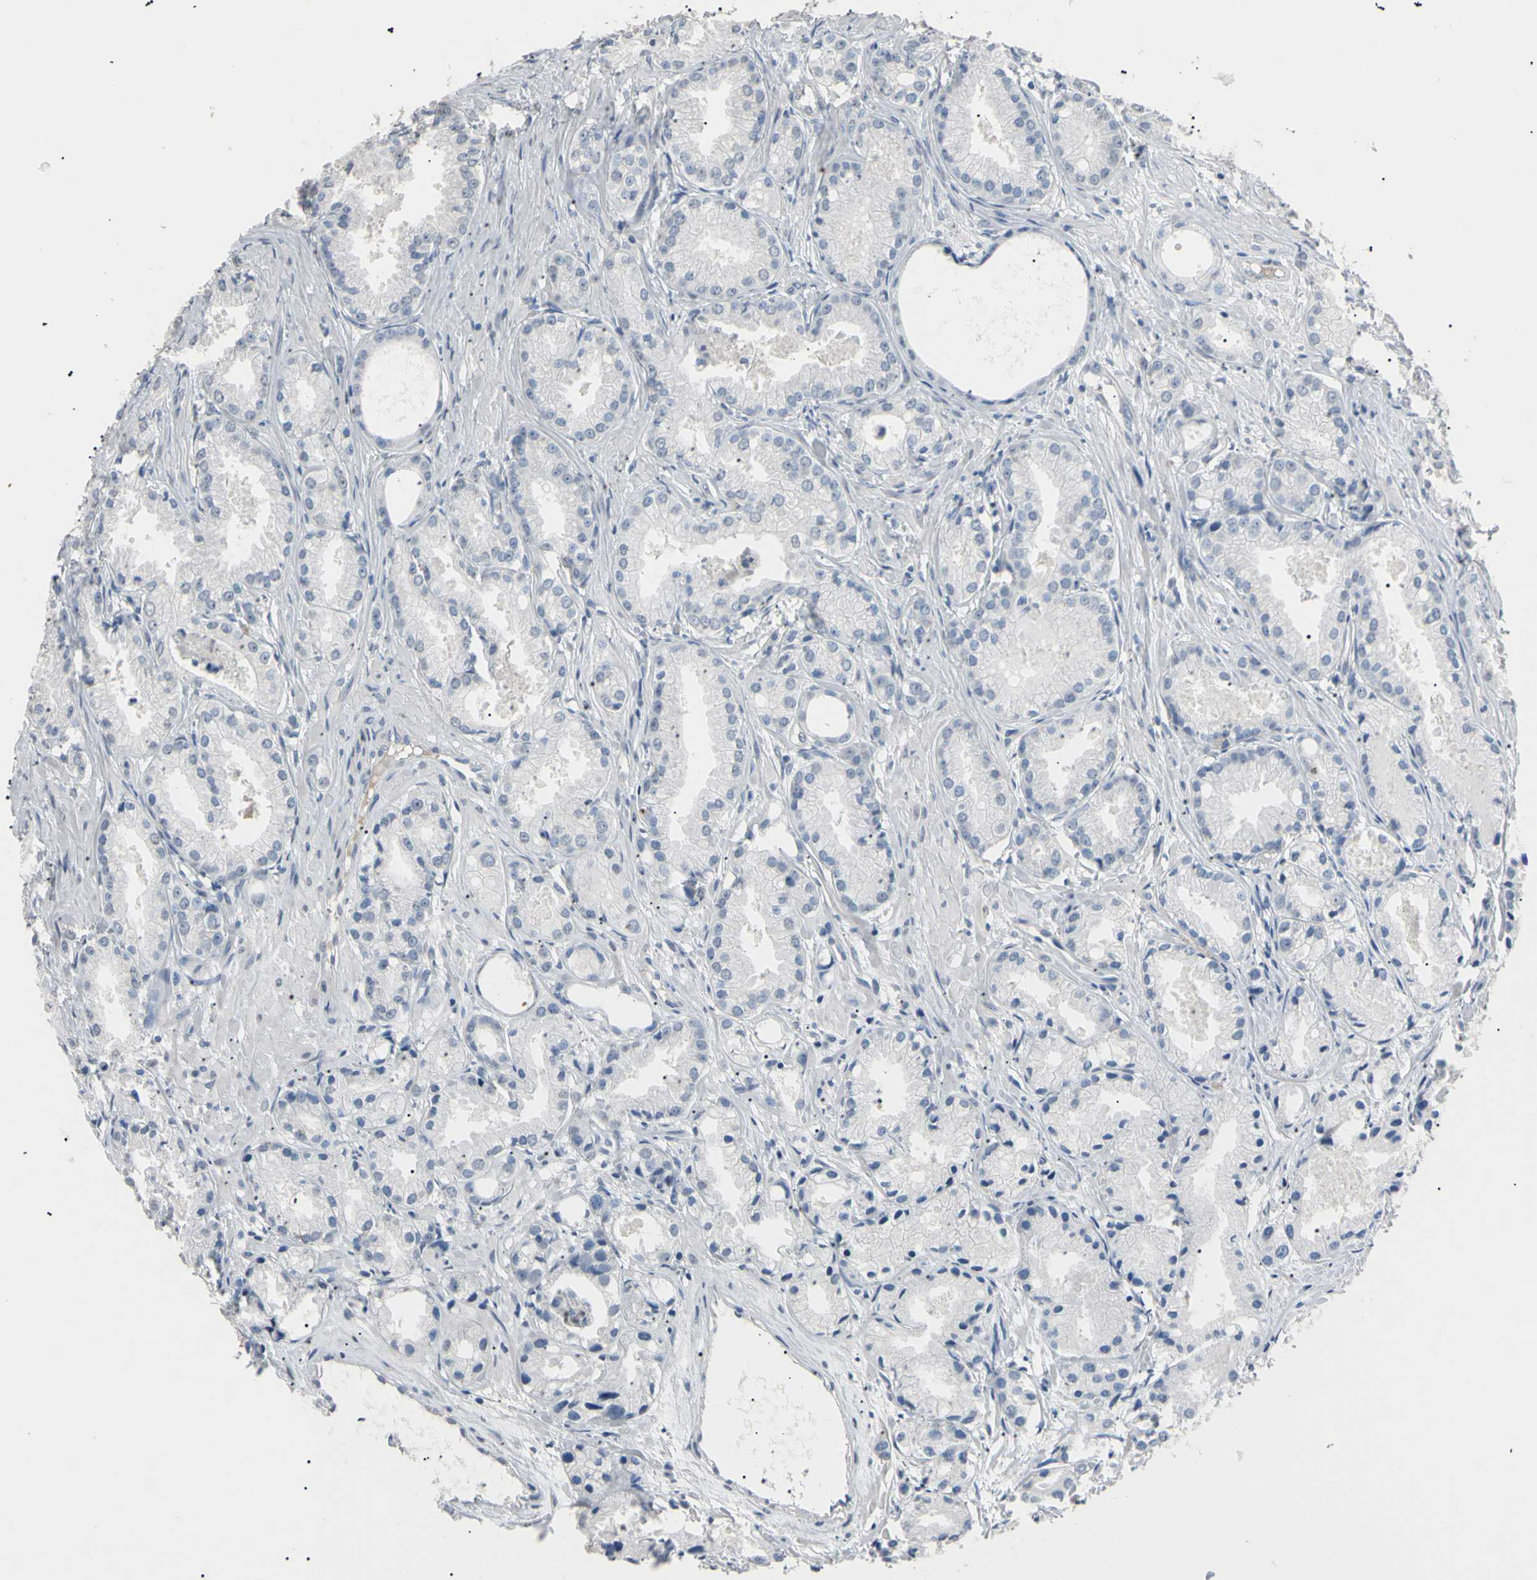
{"staining": {"intensity": "negative", "quantity": "none", "location": "none"}, "tissue": "prostate cancer", "cell_type": "Tumor cells", "image_type": "cancer", "snomed": [{"axis": "morphology", "description": "Adenocarcinoma, Medium grade"}, {"axis": "topography", "description": "Prostate"}], "caption": "Human prostate cancer (adenocarcinoma (medium-grade)) stained for a protein using immunohistochemistry demonstrates no positivity in tumor cells.", "gene": "CGB3", "patient": {"sex": "male", "age": 68}}